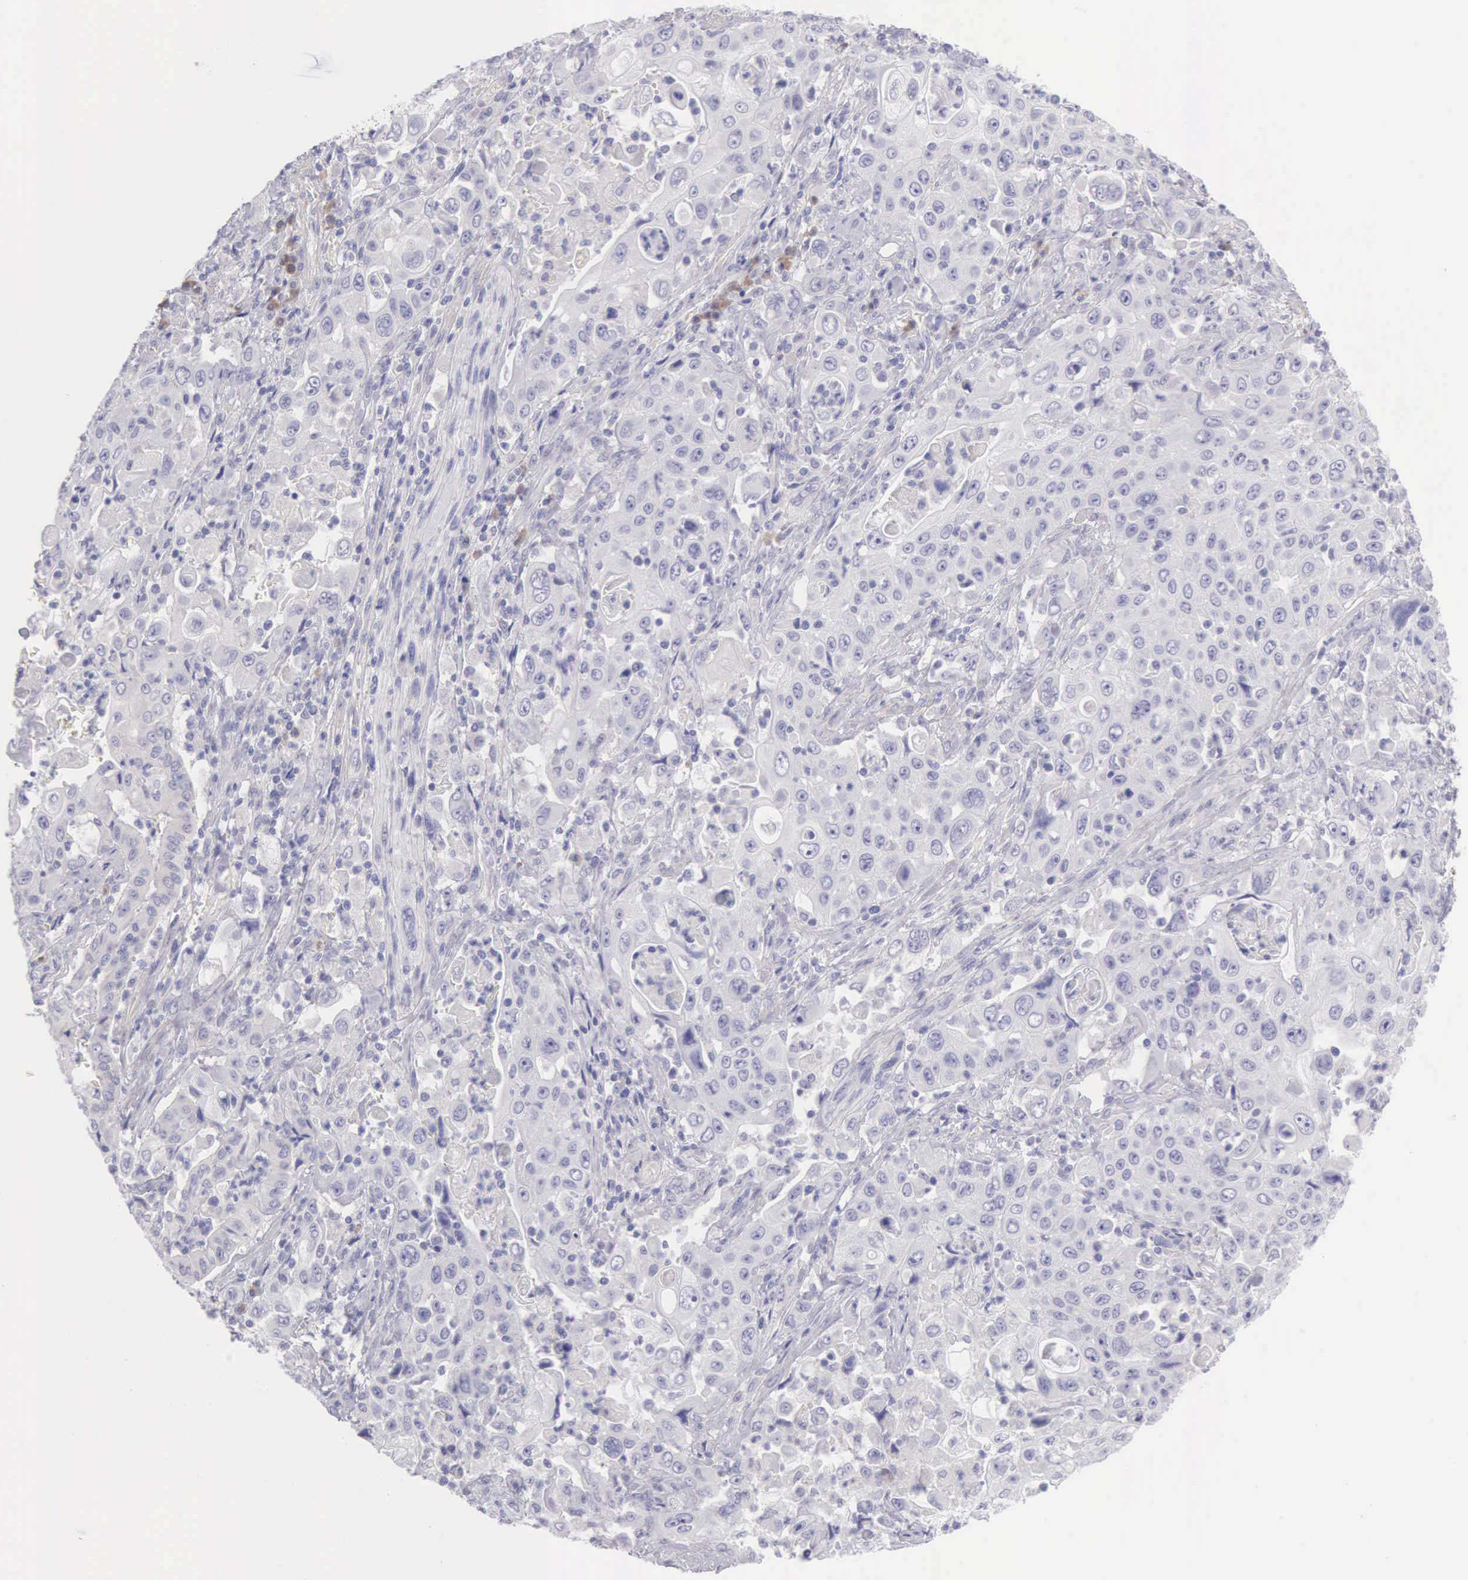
{"staining": {"intensity": "negative", "quantity": "none", "location": "none"}, "tissue": "pancreatic cancer", "cell_type": "Tumor cells", "image_type": "cancer", "snomed": [{"axis": "morphology", "description": "Adenocarcinoma, NOS"}, {"axis": "topography", "description": "Pancreas"}], "caption": "This is an immunohistochemistry (IHC) image of adenocarcinoma (pancreatic). There is no expression in tumor cells.", "gene": "ARFGAP3", "patient": {"sex": "male", "age": 70}}